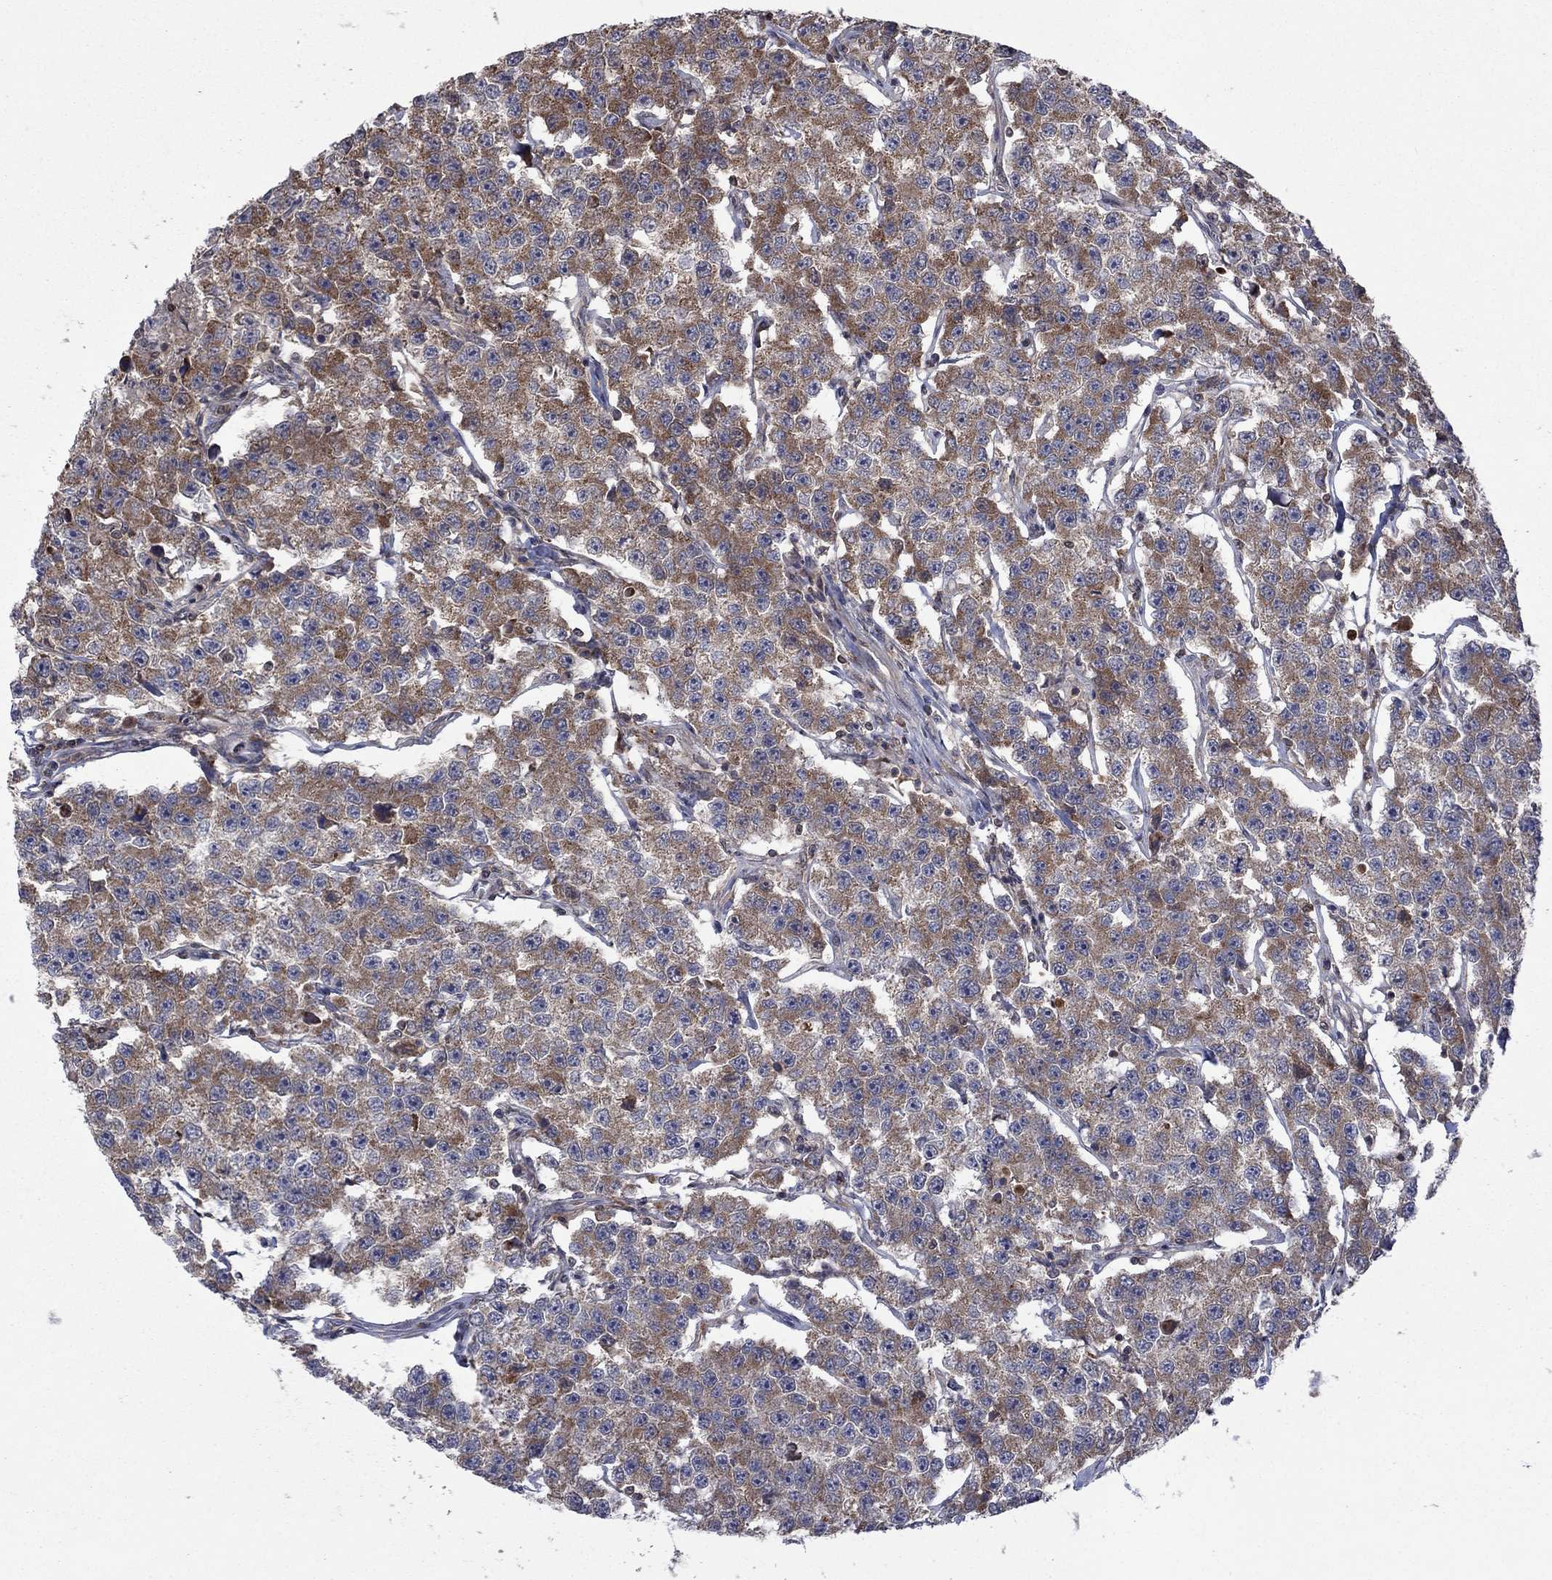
{"staining": {"intensity": "moderate", "quantity": ">75%", "location": "cytoplasmic/membranous"}, "tissue": "testis cancer", "cell_type": "Tumor cells", "image_type": "cancer", "snomed": [{"axis": "morphology", "description": "Seminoma, NOS"}, {"axis": "topography", "description": "Testis"}], "caption": "Brown immunohistochemical staining in seminoma (testis) reveals moderate cytoplasmic/membranous positivity in approximately >75% of tumor cells. Ihc stains the protein in brown and the nuclei are stained blue.", "gene": "IAH1", "patient": {"sex": "male", "age": 59}}